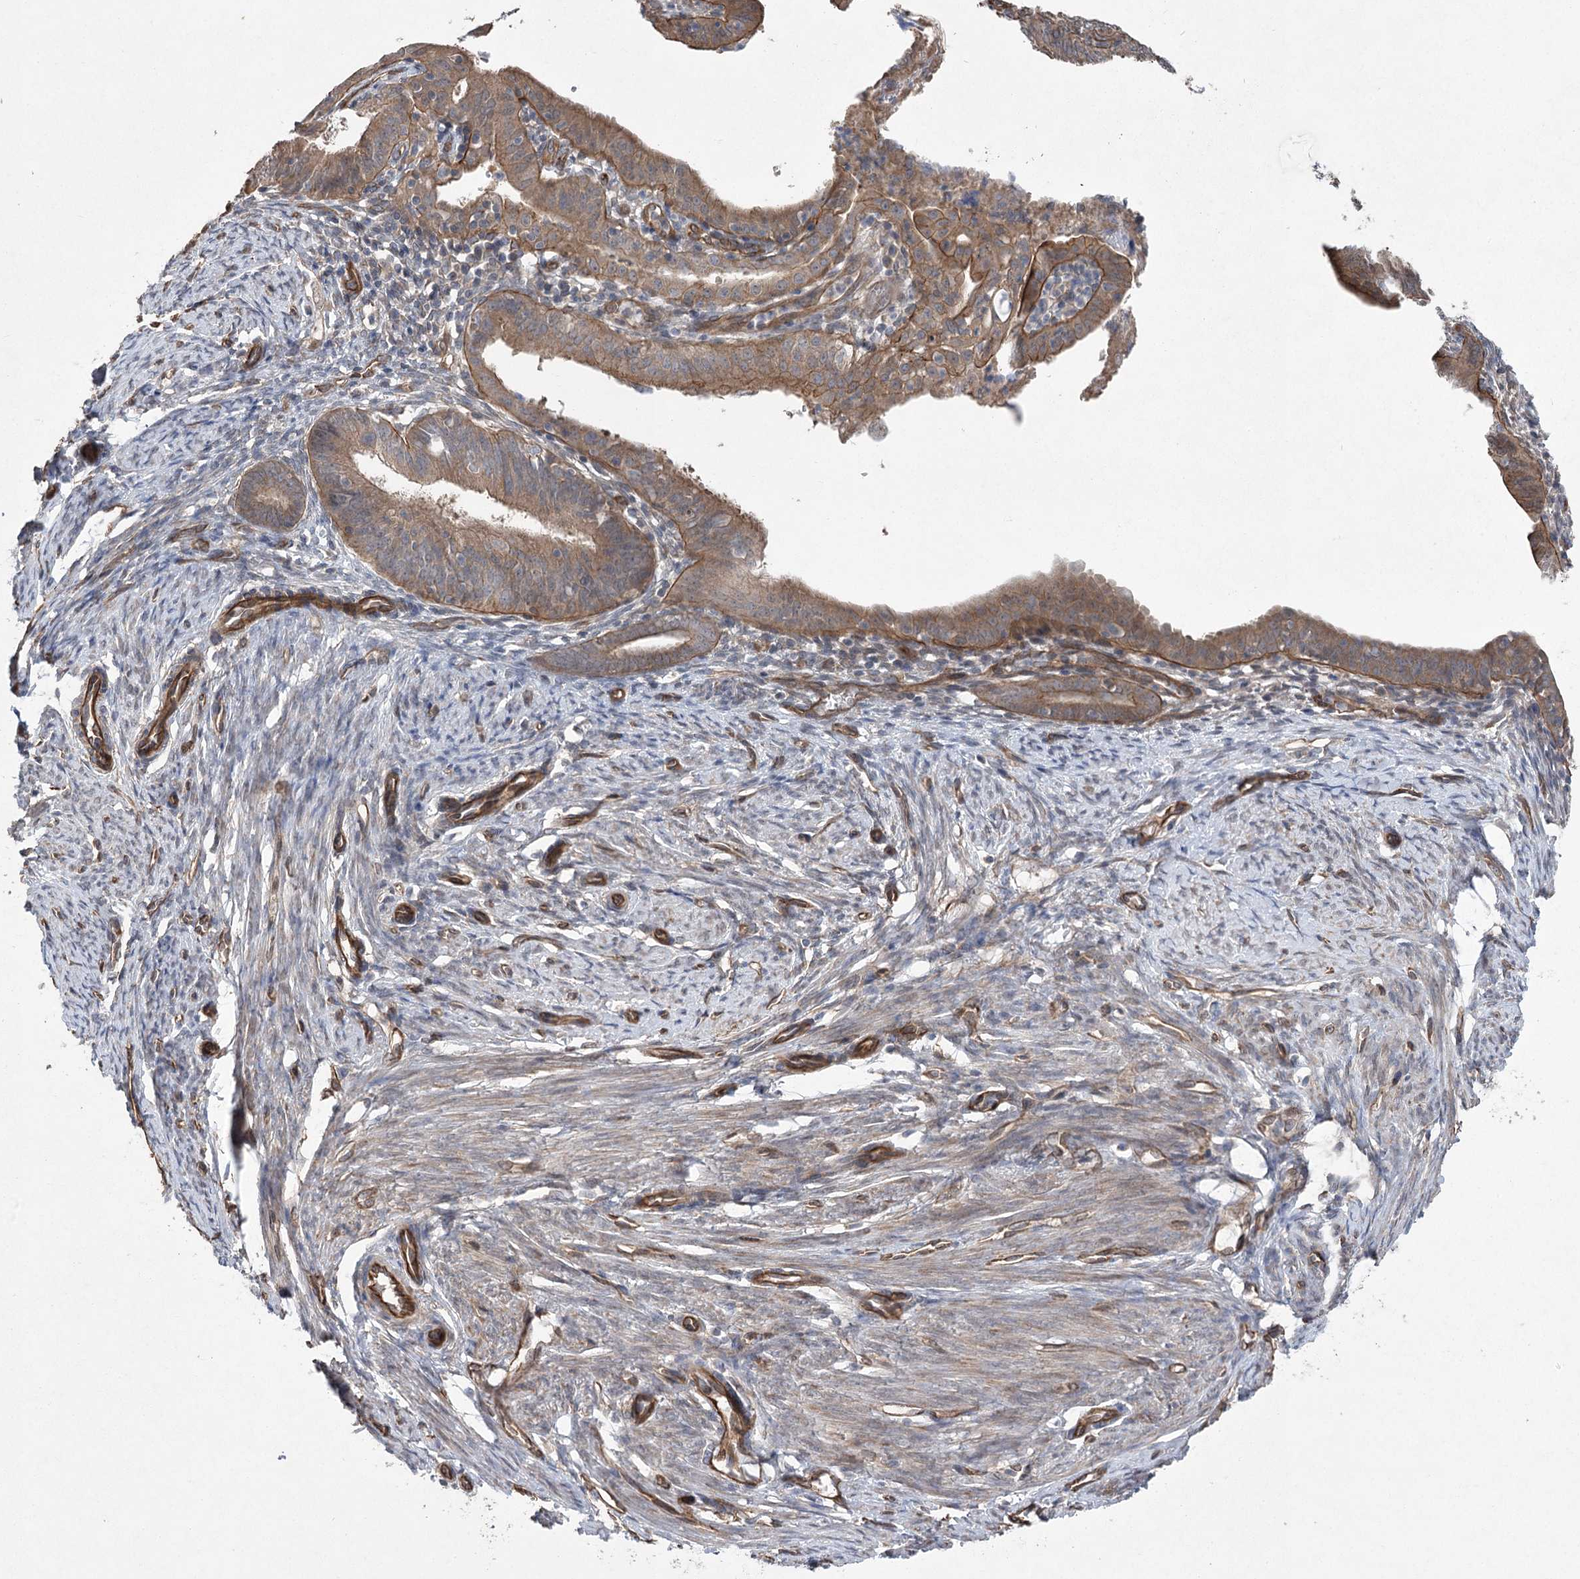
{"staining": {"intensity": "moderate", "quantity": ">75%", "location": "cytoplasmic/membranous"}, "tissue": "endometrial cancer", "cell_type": "Tumor cells", "image_type": "cancer", "snomed": [{"axis": "morphology", "description": "Adenocarcinoma, NOS"}, {"axis": "topography", "description": "Endometrium"}], "caption": "Immunohistochemistry (IHC) image of neoplastic tissue: endometrial cancer stained using IHC demonstrates medium levels of moderate protein expression localized specifically in the cytoplasmic/membranous of tumor cells, appearing as a cytoplasmic/membranous brown color.", "gene": "RWDD4", "patient": {"sex": "female", "age": 51}}